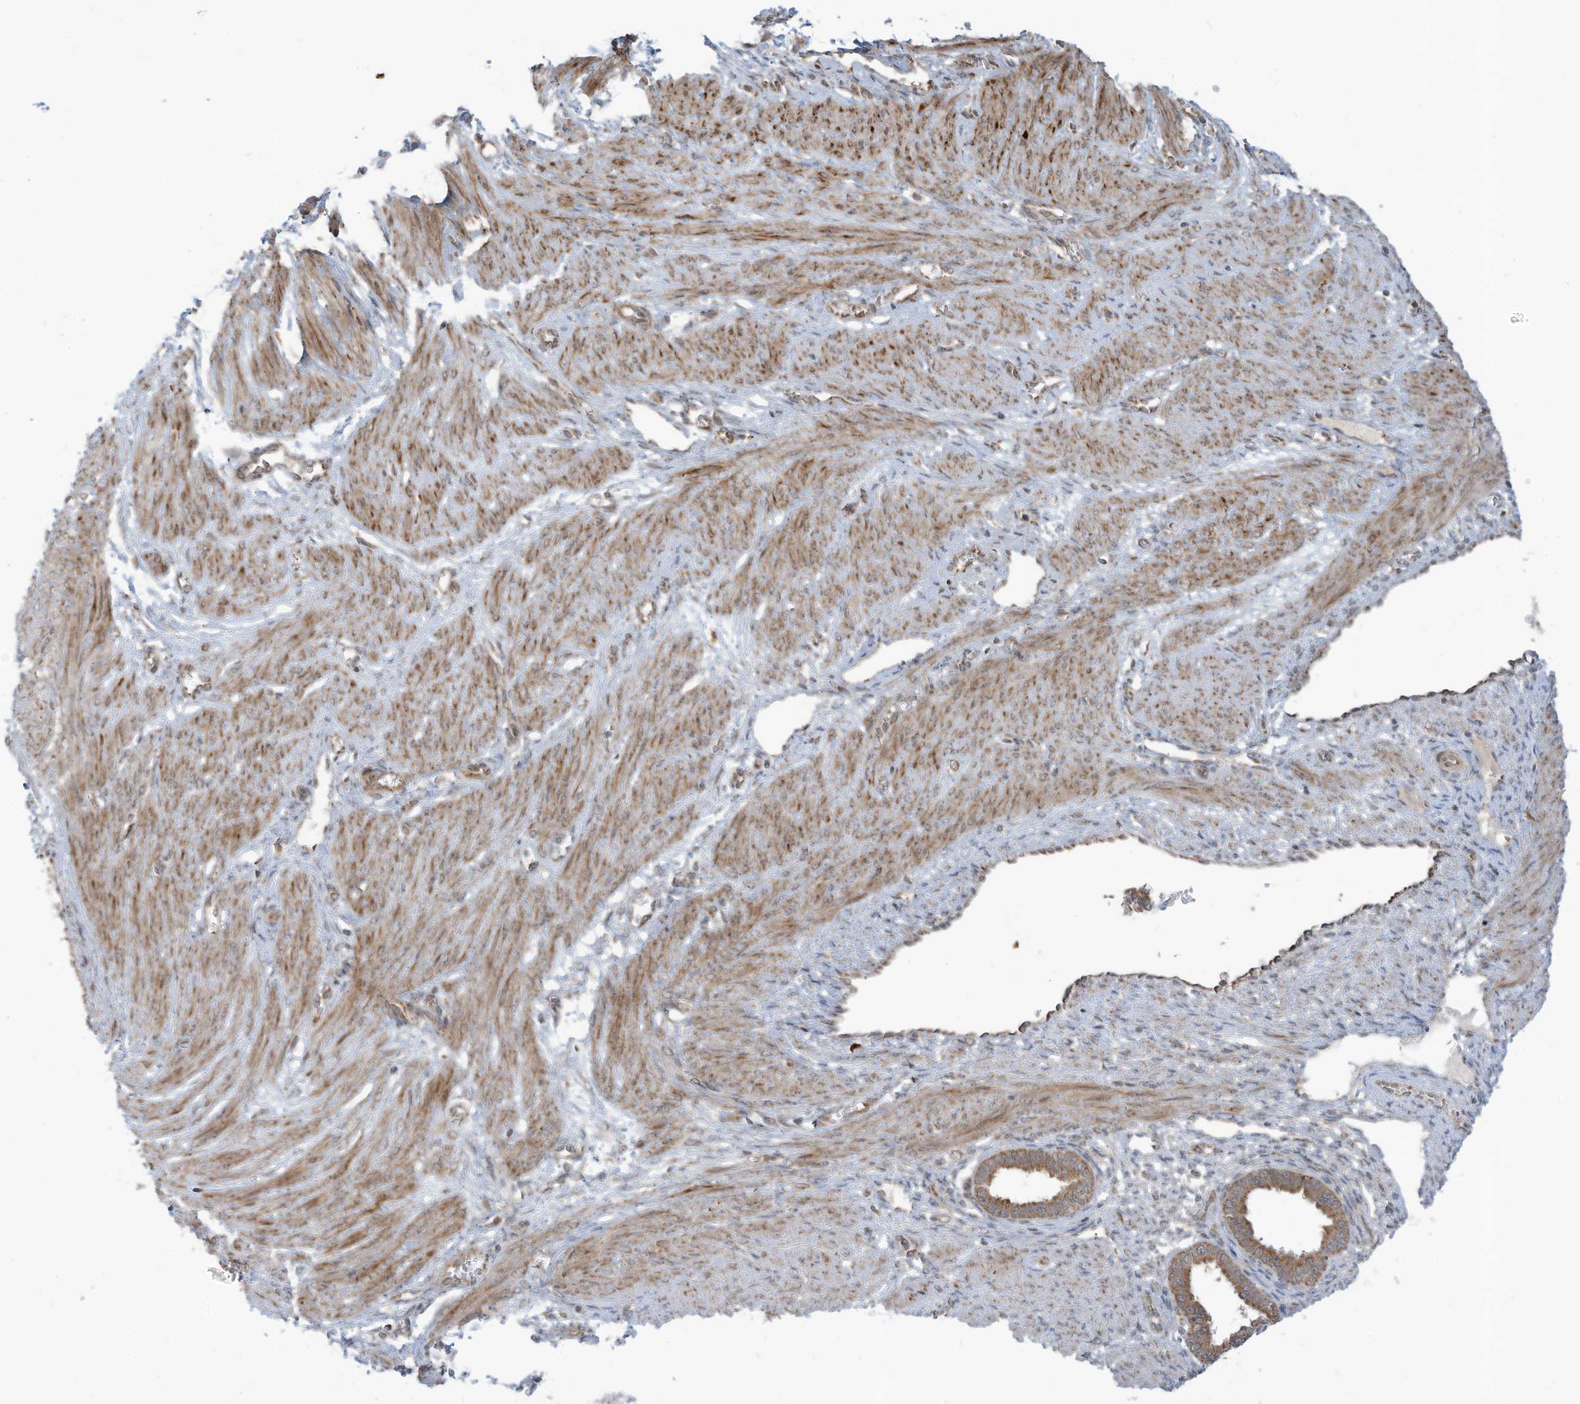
{"staining": {"intensity": "weak", "quantity": "25%-75%", "location": "cytoplasmic/membranous"}, "tissue": "endometrium", "cell_type": "Cells in endometrial stroma", "image_type": "normal", "snomed": [{"axis": "morphology", "description": "Normal tissue, NOS"}, {"axis": "topography", "description": "Endometrium"}], "caption": "Protein staining of benign endometrium shows weak cytoplasmic/membranous positivity in about 25%-75% of cells in endometrial stroma. (brown staining indicates protein expression, while blue staining denotes nuclei).", "gene": "TRIM67", "patient": {"sex": "female", "age": 33}}